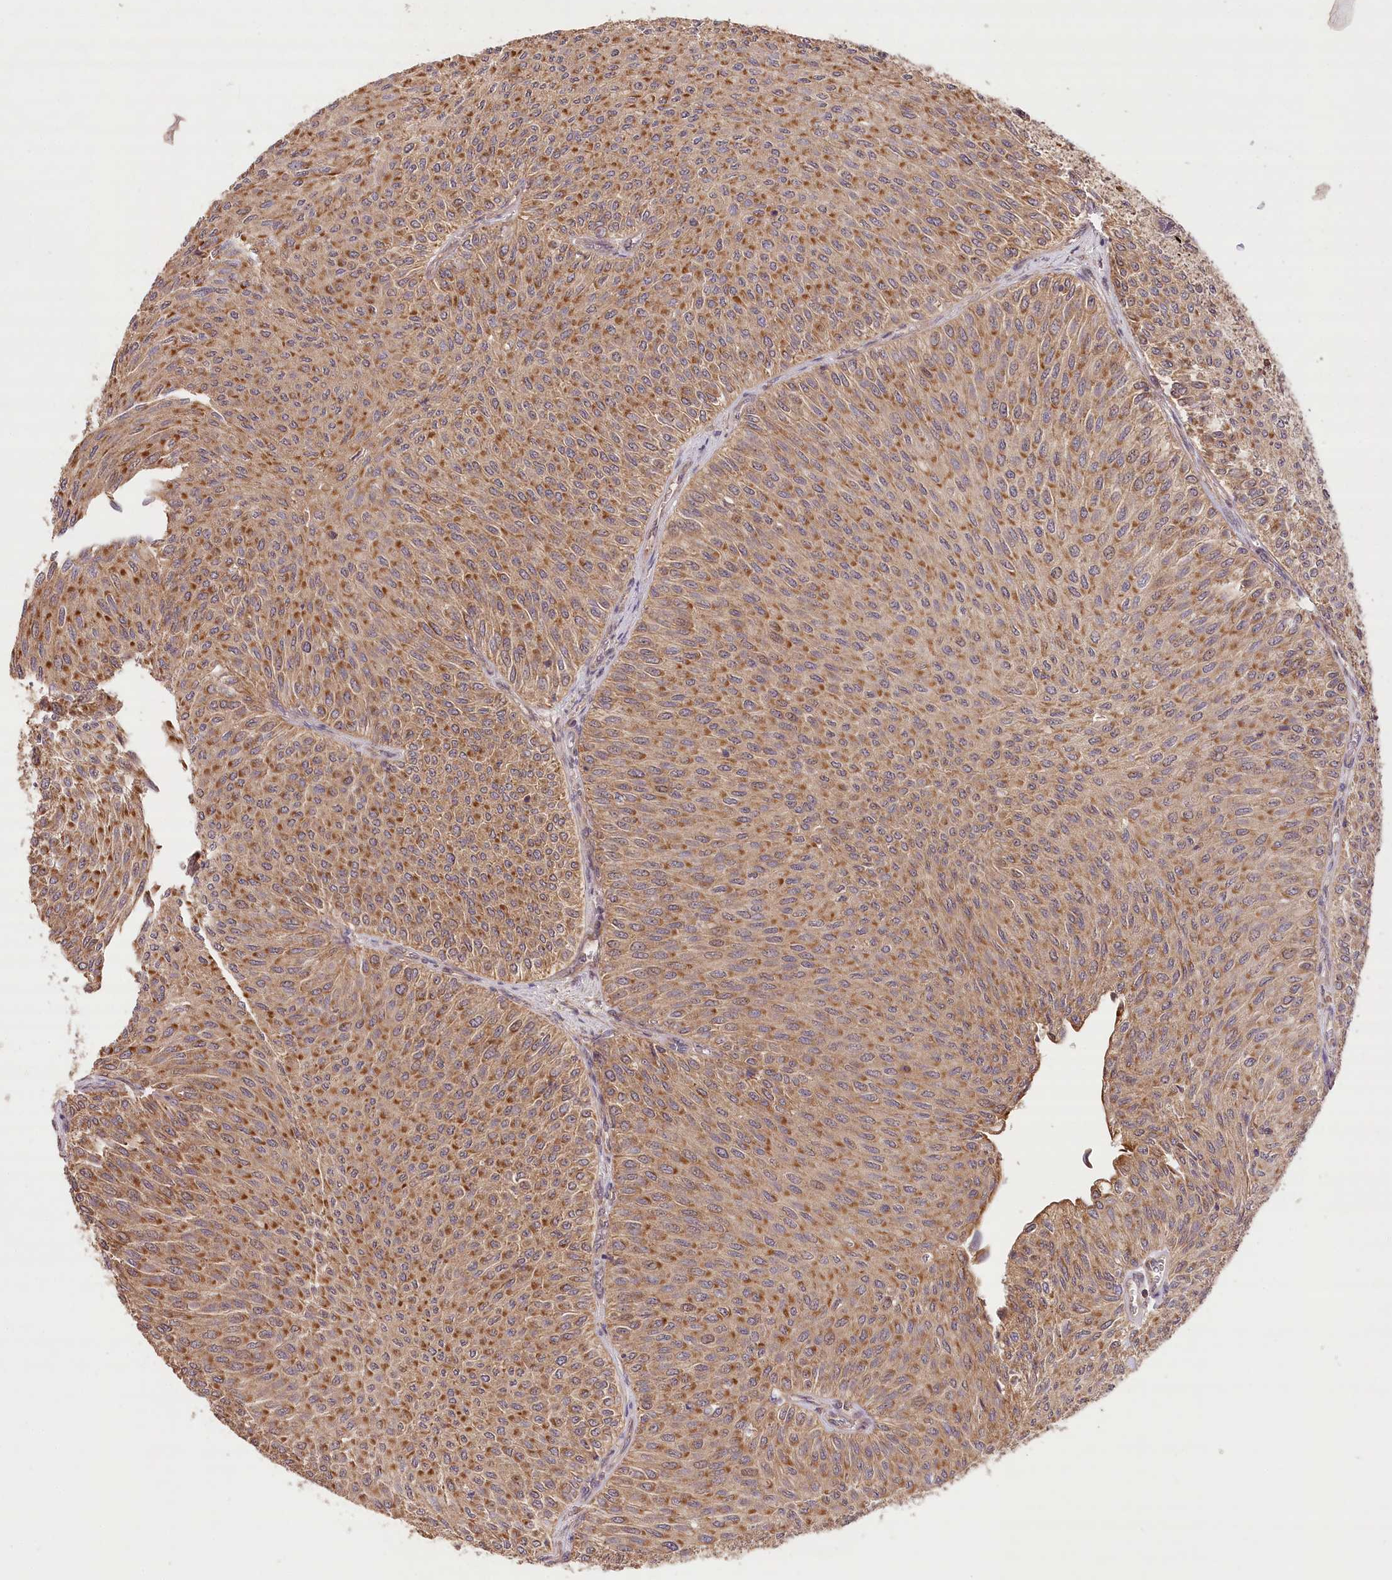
{"staining": {"intensity": "strong", "quantity": ">75%", "location": "cytoplasmic/membranous"}, "tissue": "urothelial cancer", "cell_type": "Tumor cells", "image_type": "cancer", "snomed": [{"axis": "morphology", "description": "Urothelial carcinoma, Low grade"}, {"axis": "topography", "description": "Urinary bladder"}], "caption": "Brown immunohistochemical staining in human urothelial cancer shows strong cytoplasmic/membranous positivity in about >75% of tumor cells.", "gene": "LSS", "patient": {"sex": "male", "age": 78}}